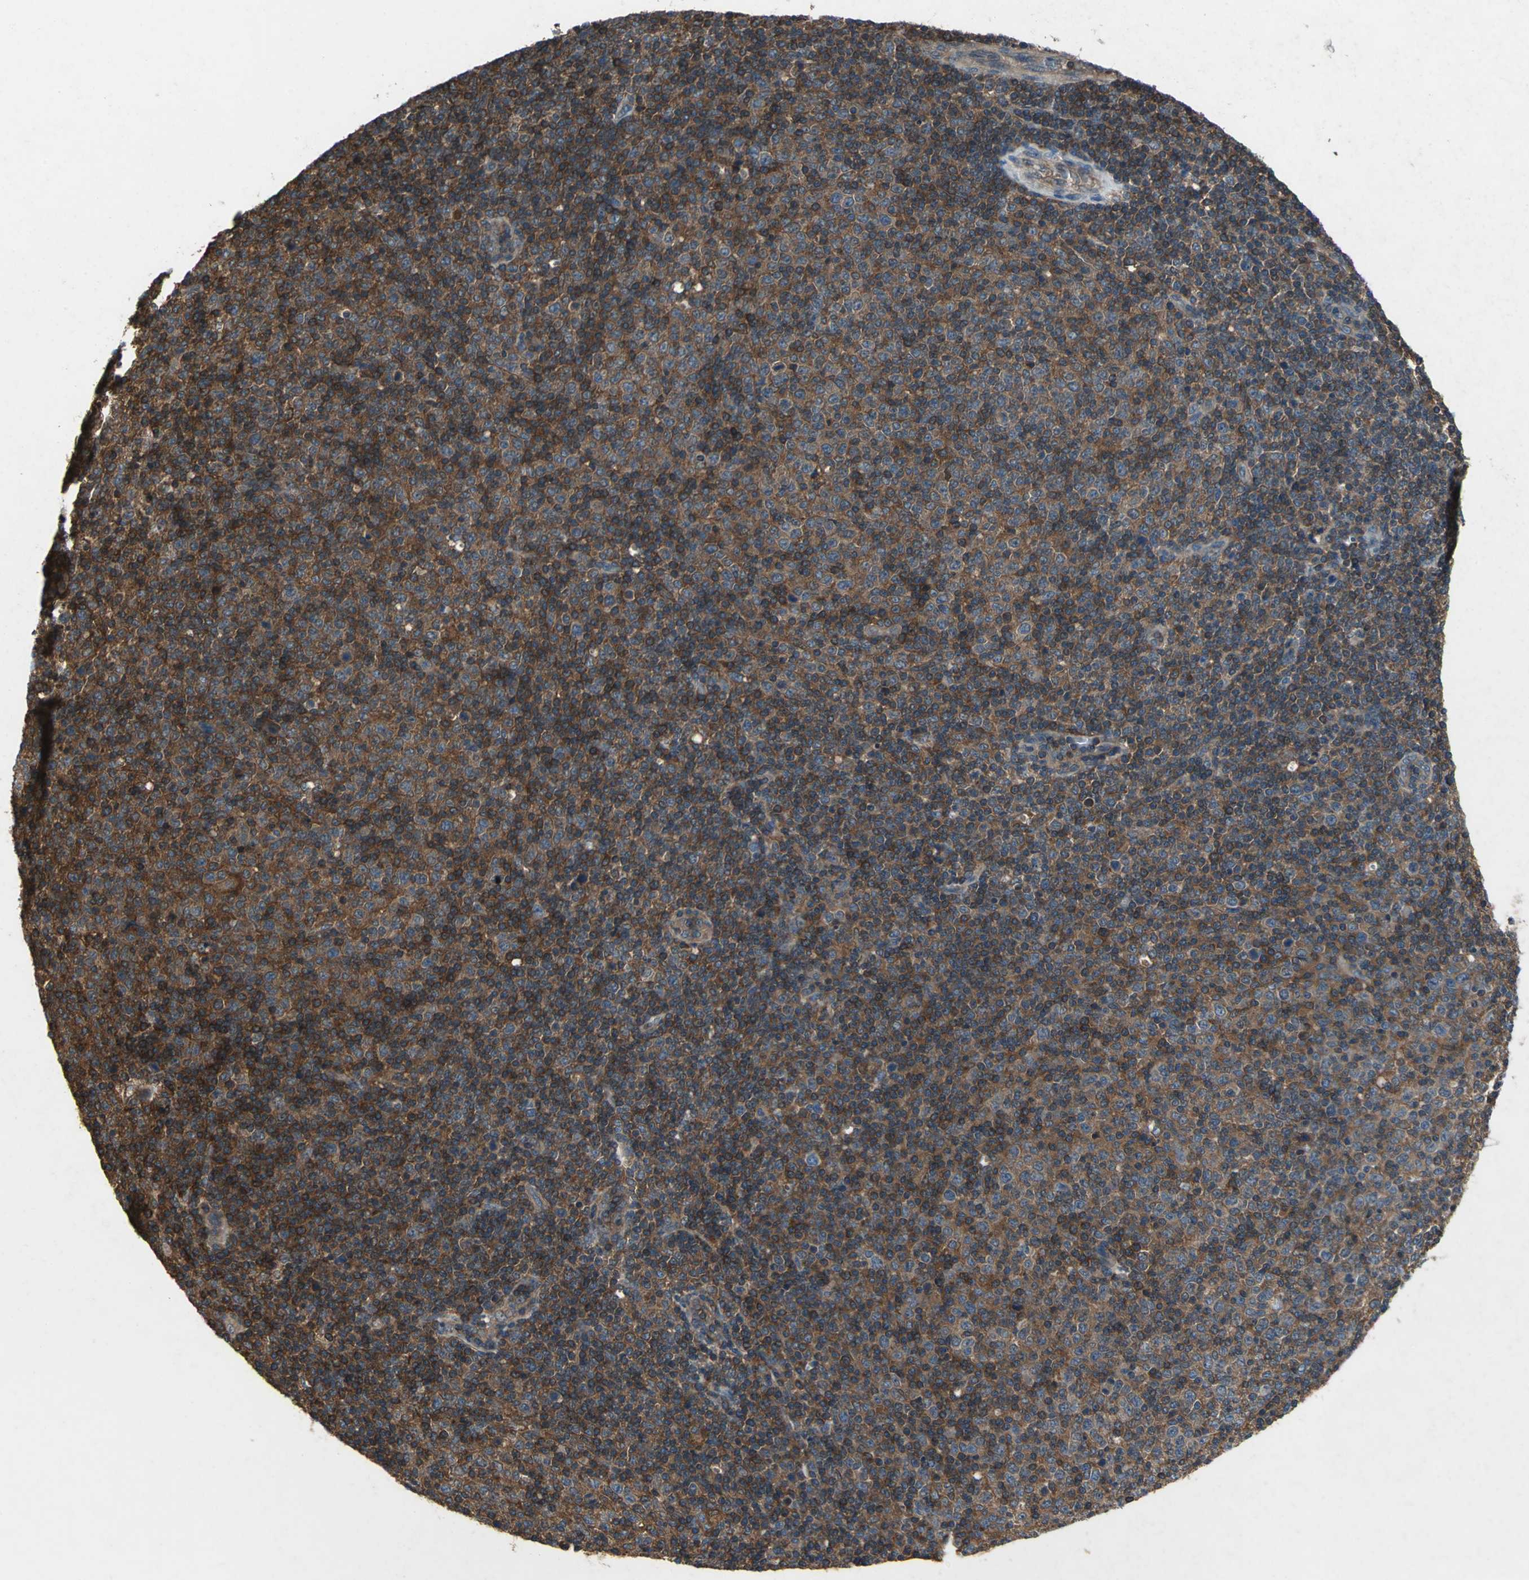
{"staining": {"intensity": "strong", "quantity": ">75%", "location": "cytoplasmic/membranous"}, "tissue": "lymphoma", "cell_type": "Tumor cells", "image_type": "cancer", "snomed": [{"axis": "morphology", "description": "Malignant lymphoma, non-Hodgkin's type, Low grade"}, {"axis": "topography", "description": "Lymph node"}], "caption": "A micrograph of human lymphoma stained for a protein displays strong cytoplasmic/membranous brown staining in tumor cells.", "gene": "CAPN1", "patient": {"sex": "male", "age": 70}}